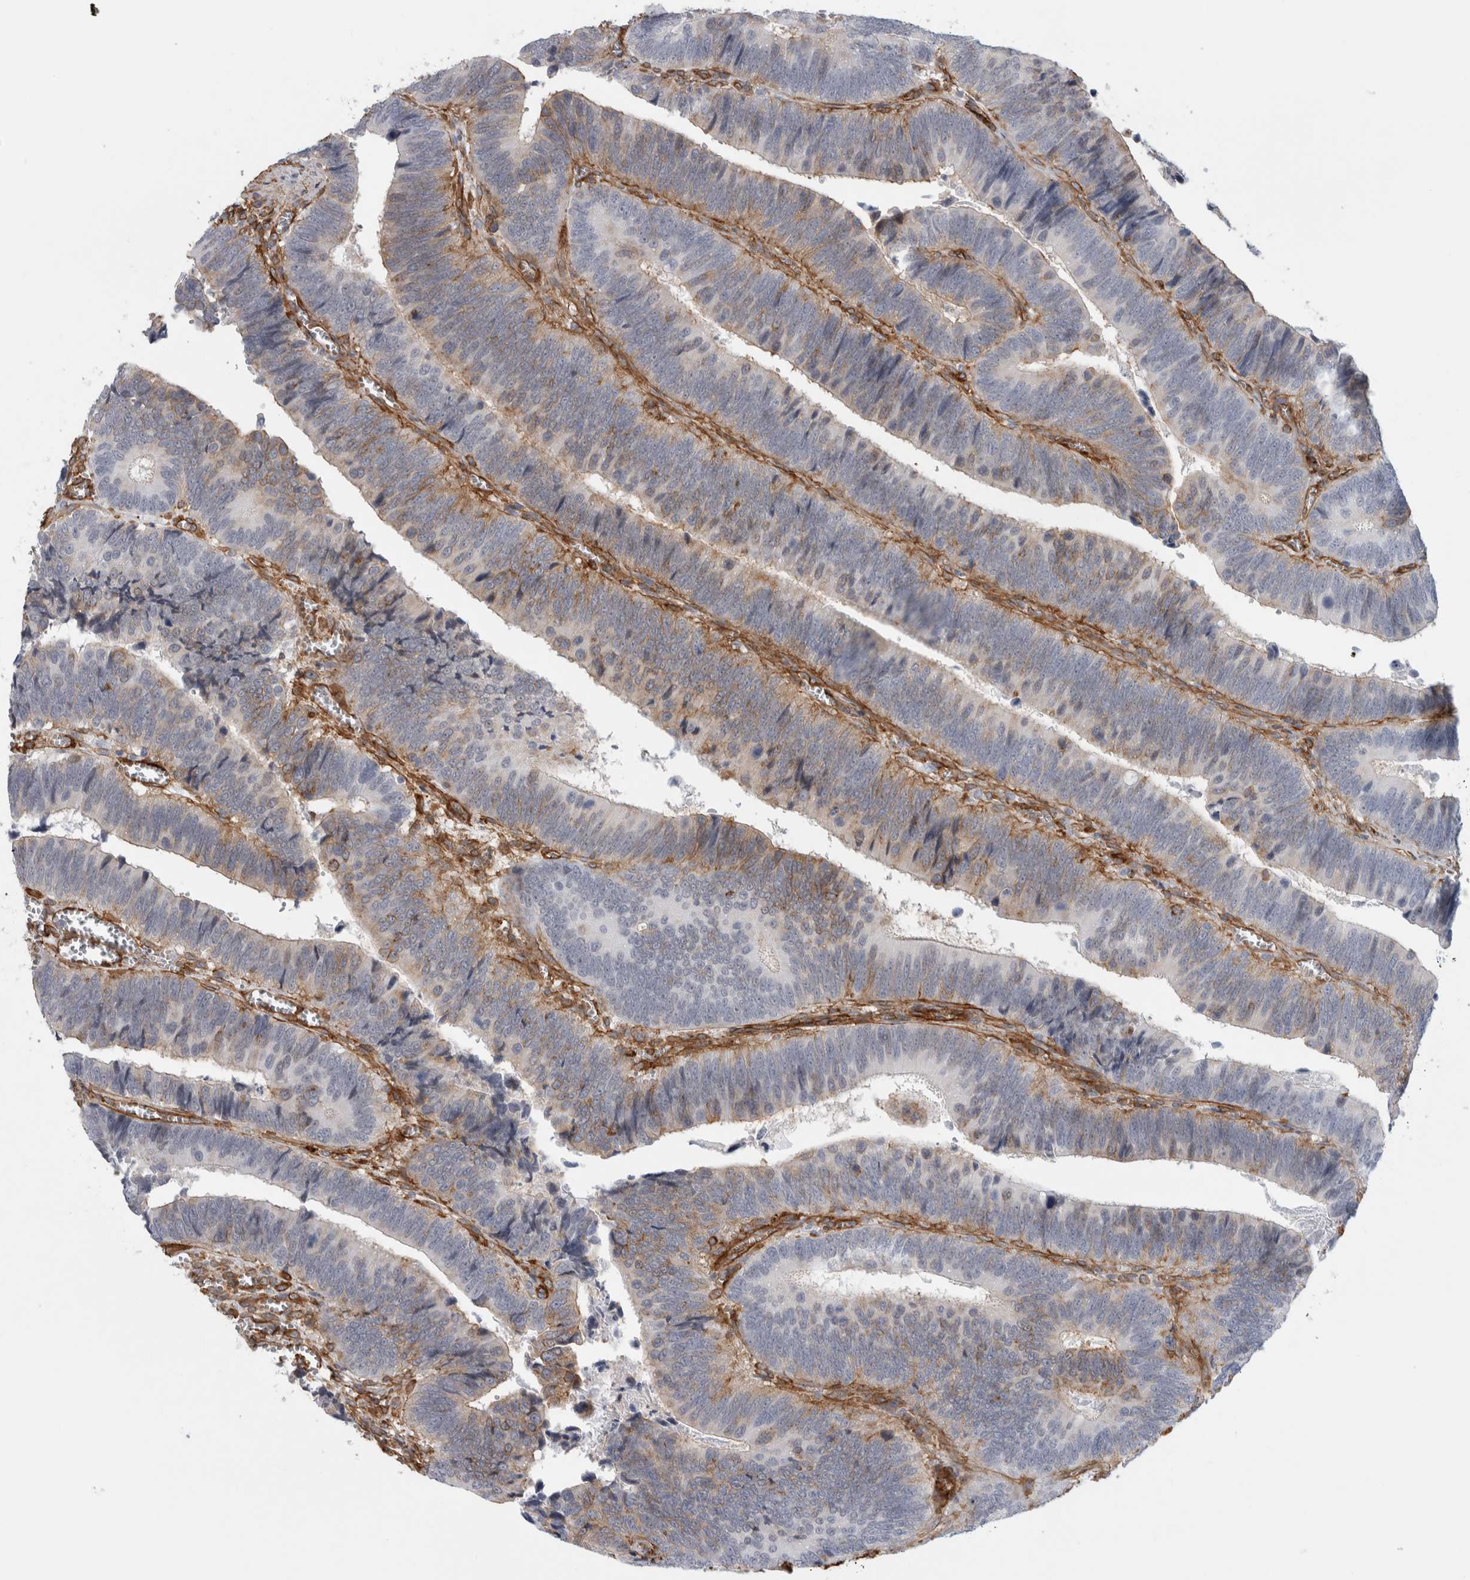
{"staining": {"intensity": "moderate", "quantity": "25%-75%", "location": "cytoplasmic/membranous"}, "tissue": "colorectal cancer", "cell_type": "Tumor cells", "image_type": "cancer", "snomed": [{"axis": "morphology", "description": "Inflammation, NOS"}, {"axis": "morphology", "description": "Adenocarcinoma, NOS"}, {"axis": "topography", "description": "Colon"}], "caption": "Immunohistochemical staining of human adenocarcinoma (colorectal) exhibits medium levels of moderate cytoplasmic/membranous staining in about 25%-75% of tumor cells.", "gene": "AHNAK", "patient": {"sex": "male", "age": 72}}